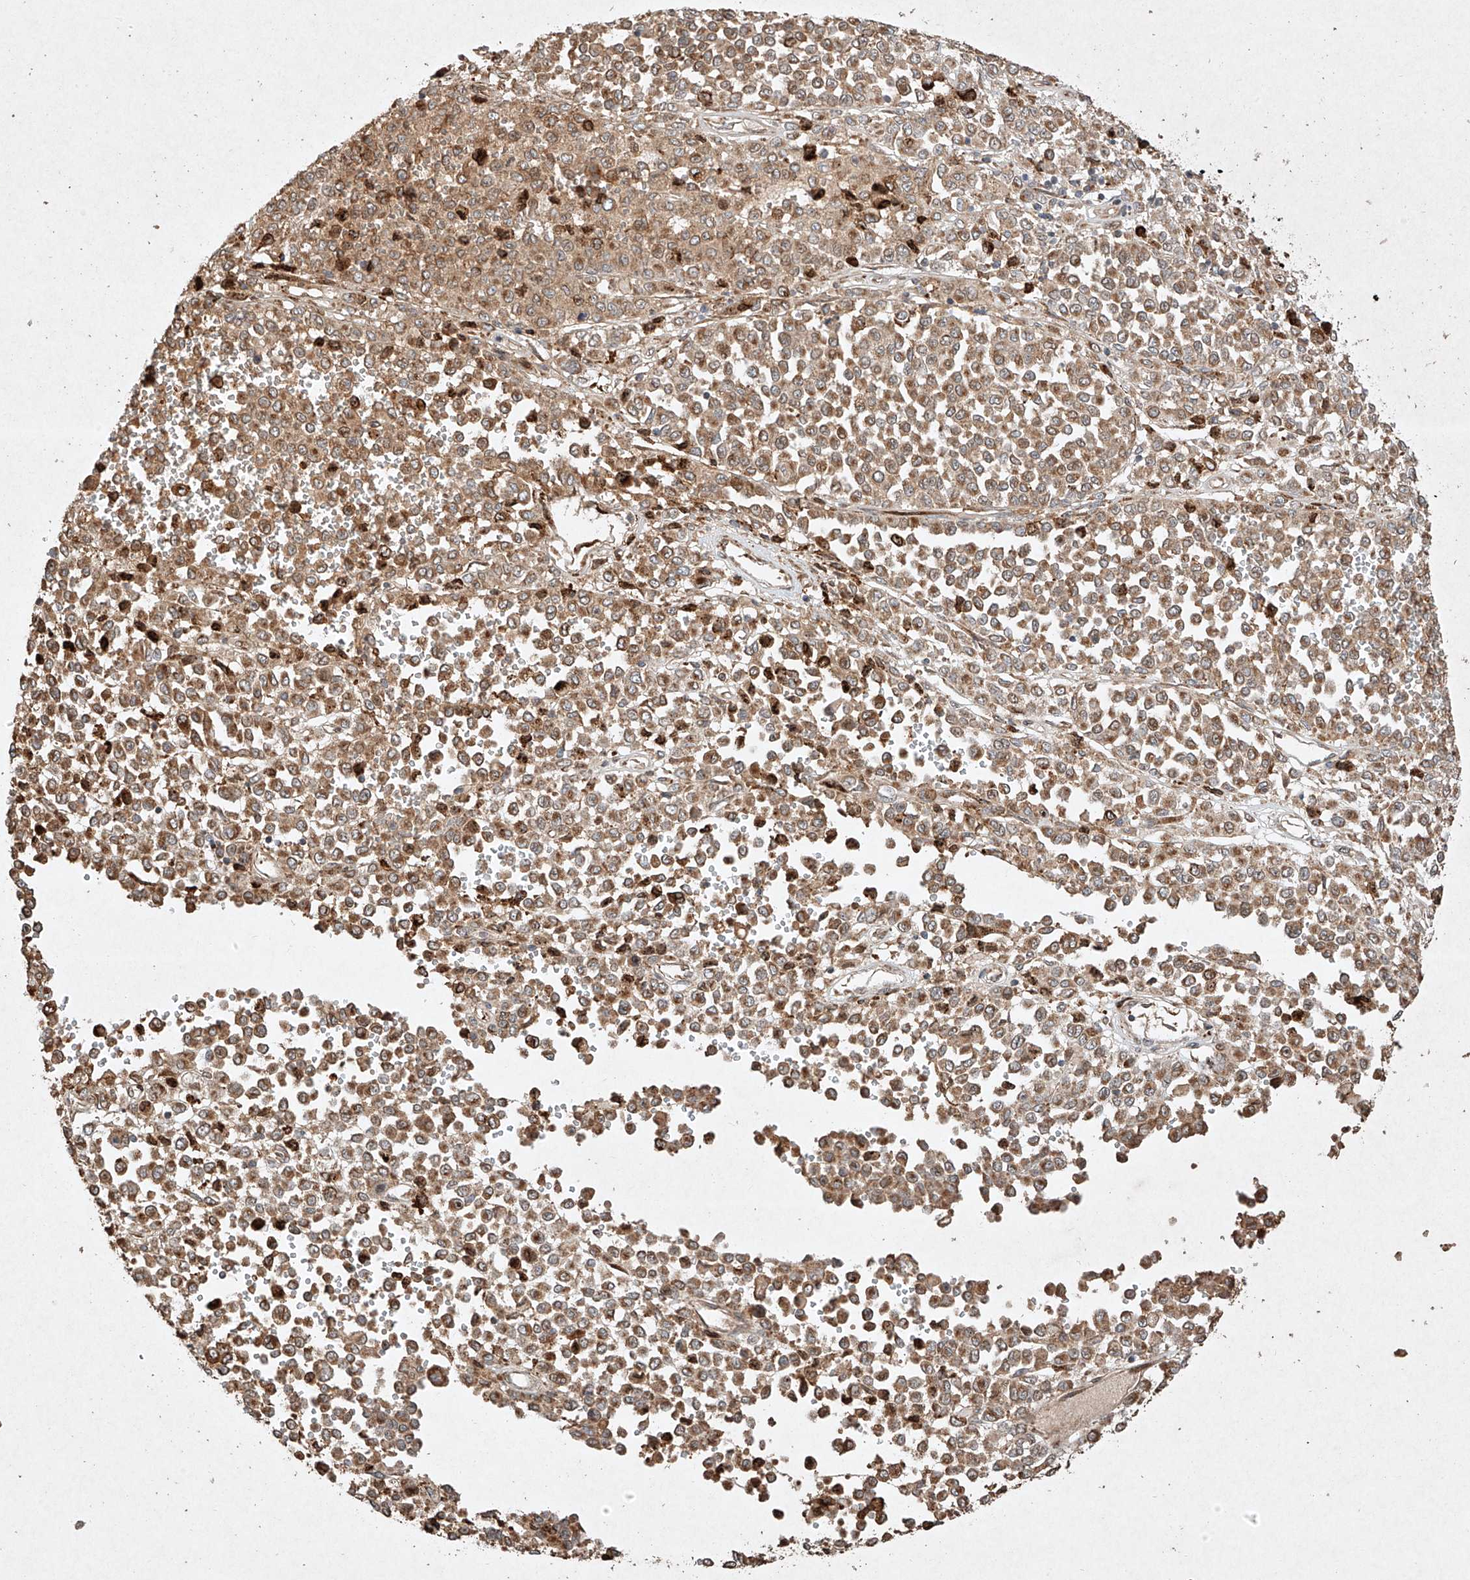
{"staining": {"intensity": "moderate", "quantity": ">75%", "location": "cytoplasmic/membranous"}, "tissue": "melanoma", "cell_type": "Tumor cells", "image_type": "cancer", "snomed": [{"axis": "morphology", "description": "Malignant melanoma, Metastatic site"}, {"axis": "topography", "description": "Pancreas"}], "caption": "Moderate cytoplasmic/membranous protein staining is seen in approximately >75% of tumor cells in melanoma.", "gene": "SEMA3B", "patient": {"sex": "female", "age": 30}}